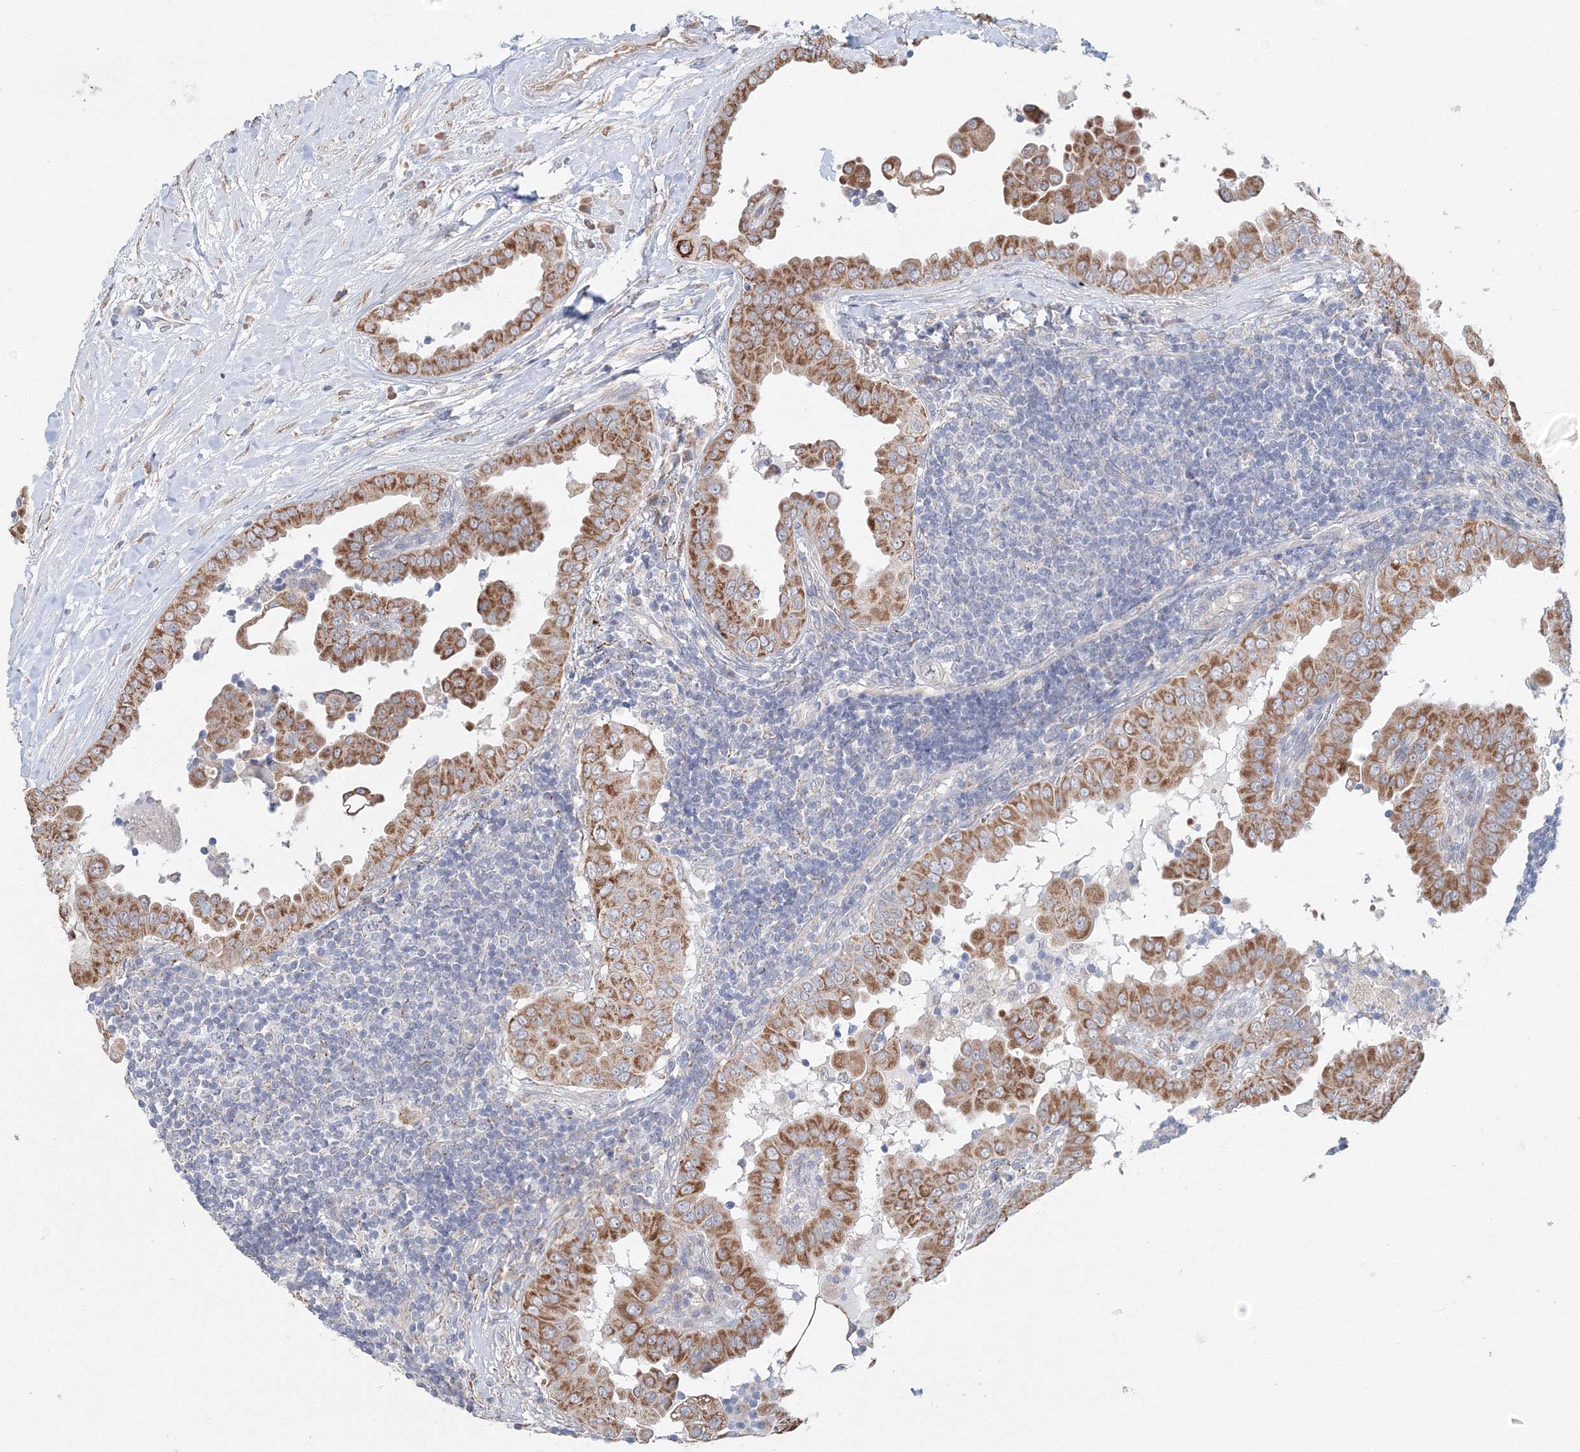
{"staining": {"intensity": "moderate", "quantity": ">75%", "location": "cytoplasmic/membranous"}, "tissue": "thyroid cancer", "cell_type": "Tumor cells", "image_type": "cancer", "snomed": [{"axis": "morphology", "description": "Papillary adenocarcinoma, NOS"}, {"axis": "topography", "description": "Thyroid gland"}], "caption": "DAB immunohistochemical staining of human thyroid cancer (papillary adenocarcinoma) displays moderate cytoplasmic/membranous protein staining in approximately >75% of tumor cells.", "gene": "DHRS12", "patient": {"sex": "male", "age": 33}}